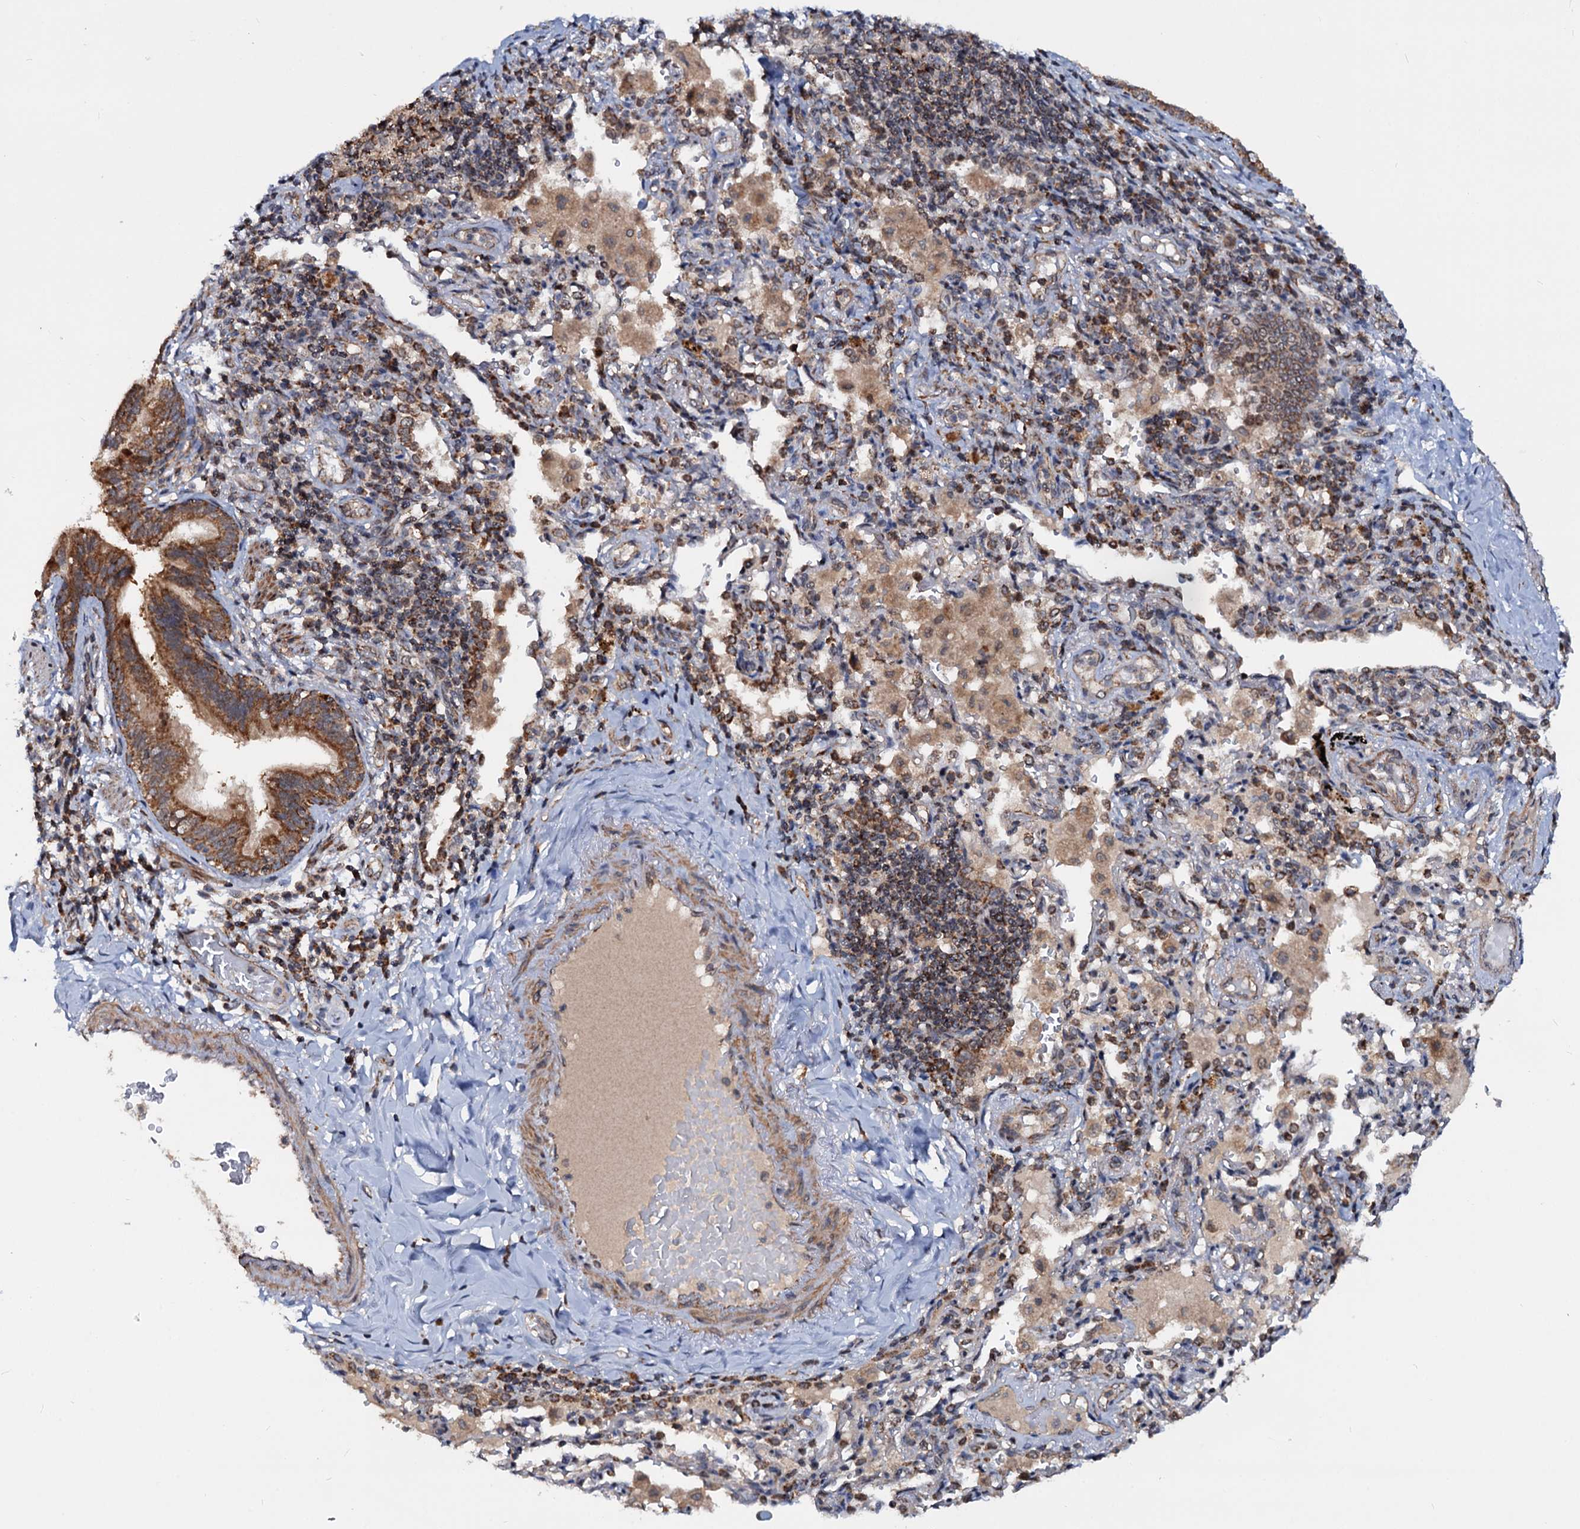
{"staining": {"intensity": "strong", "quantity": ">75%", "location": "cytoplasmic/membranous"}, "tissue": "bronchus", "cell_type": "Respiratory epithelial cells", "image_type": "normal", "snomed": [{"axis": "morphology", "description": "Normal tissue, NOS"}, {"axis": "topography", "description": "Cartilage tissue"}, {"axis": "topography", "description": "Bronchus"}], "caption": "Bronchus stained with IHC exhibits strong cytoplasmic/membranous staining in about >75% of respiratory epithelial cells.", "gene": "CEP76", "patient": {"sex": "female", "age": 36}}